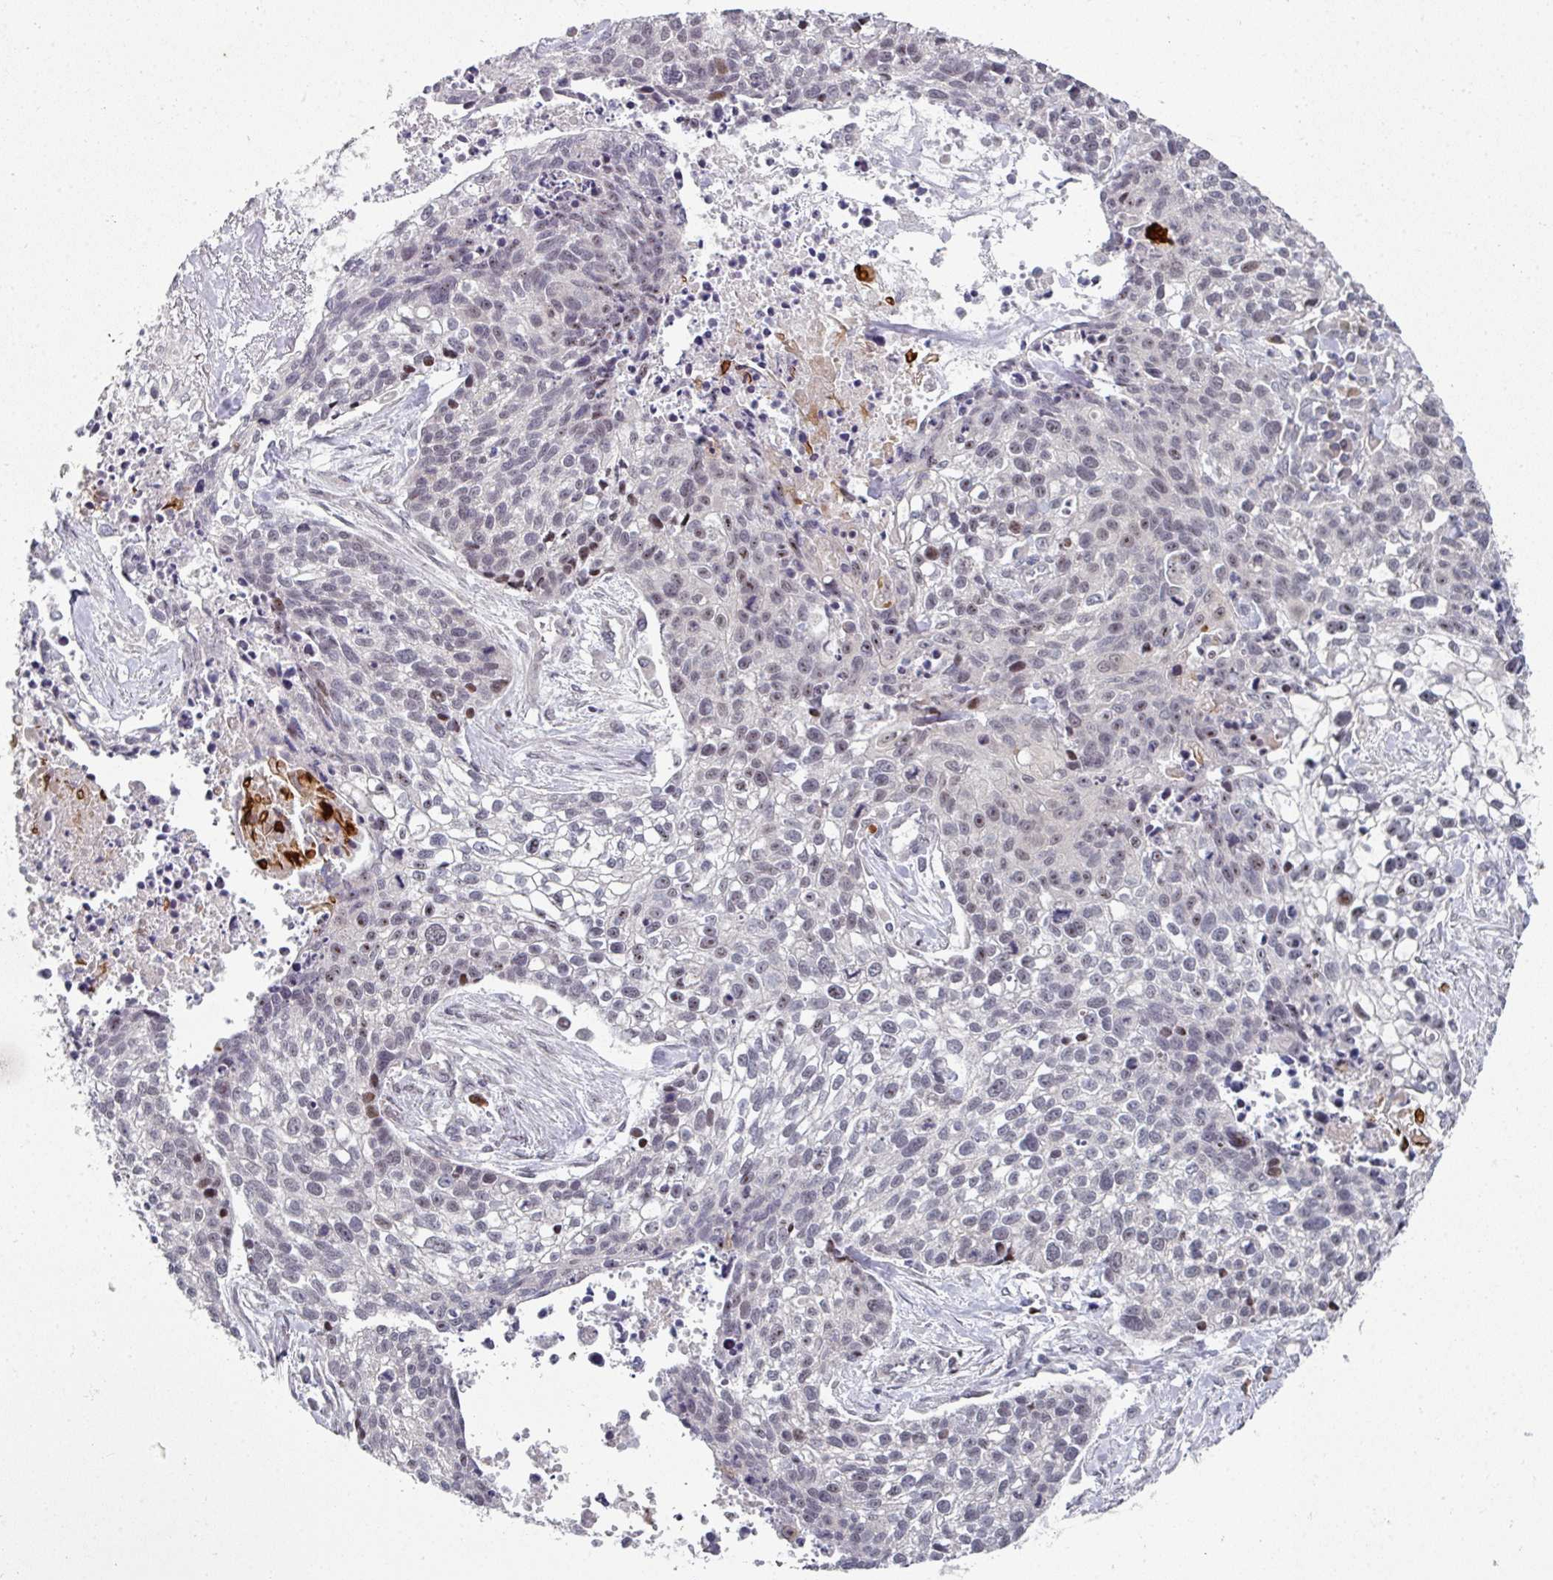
{"staining": {"intensity": "negative", "quantity": "none", "location": "none"}, "tissue": "lung cancer", "cell_type": "Tumor cells", "image_type": "cancer", "snomed": [{"axis": "morphology", "description": "Squamous cell carcinoma, NOS"}, {"axis": "topography", "description": "Lung"}], "caption": "The image reveals no significant staining in tumor cells of lung squamous cell carcinoma. (DAB (3,3'-diaminobenzidine) immunohistochemistry (IHC) visualized using brightfield microscopy, high magnification).", "gene": "TMCC1", "patient": {"sex": "male", "age": 74}}